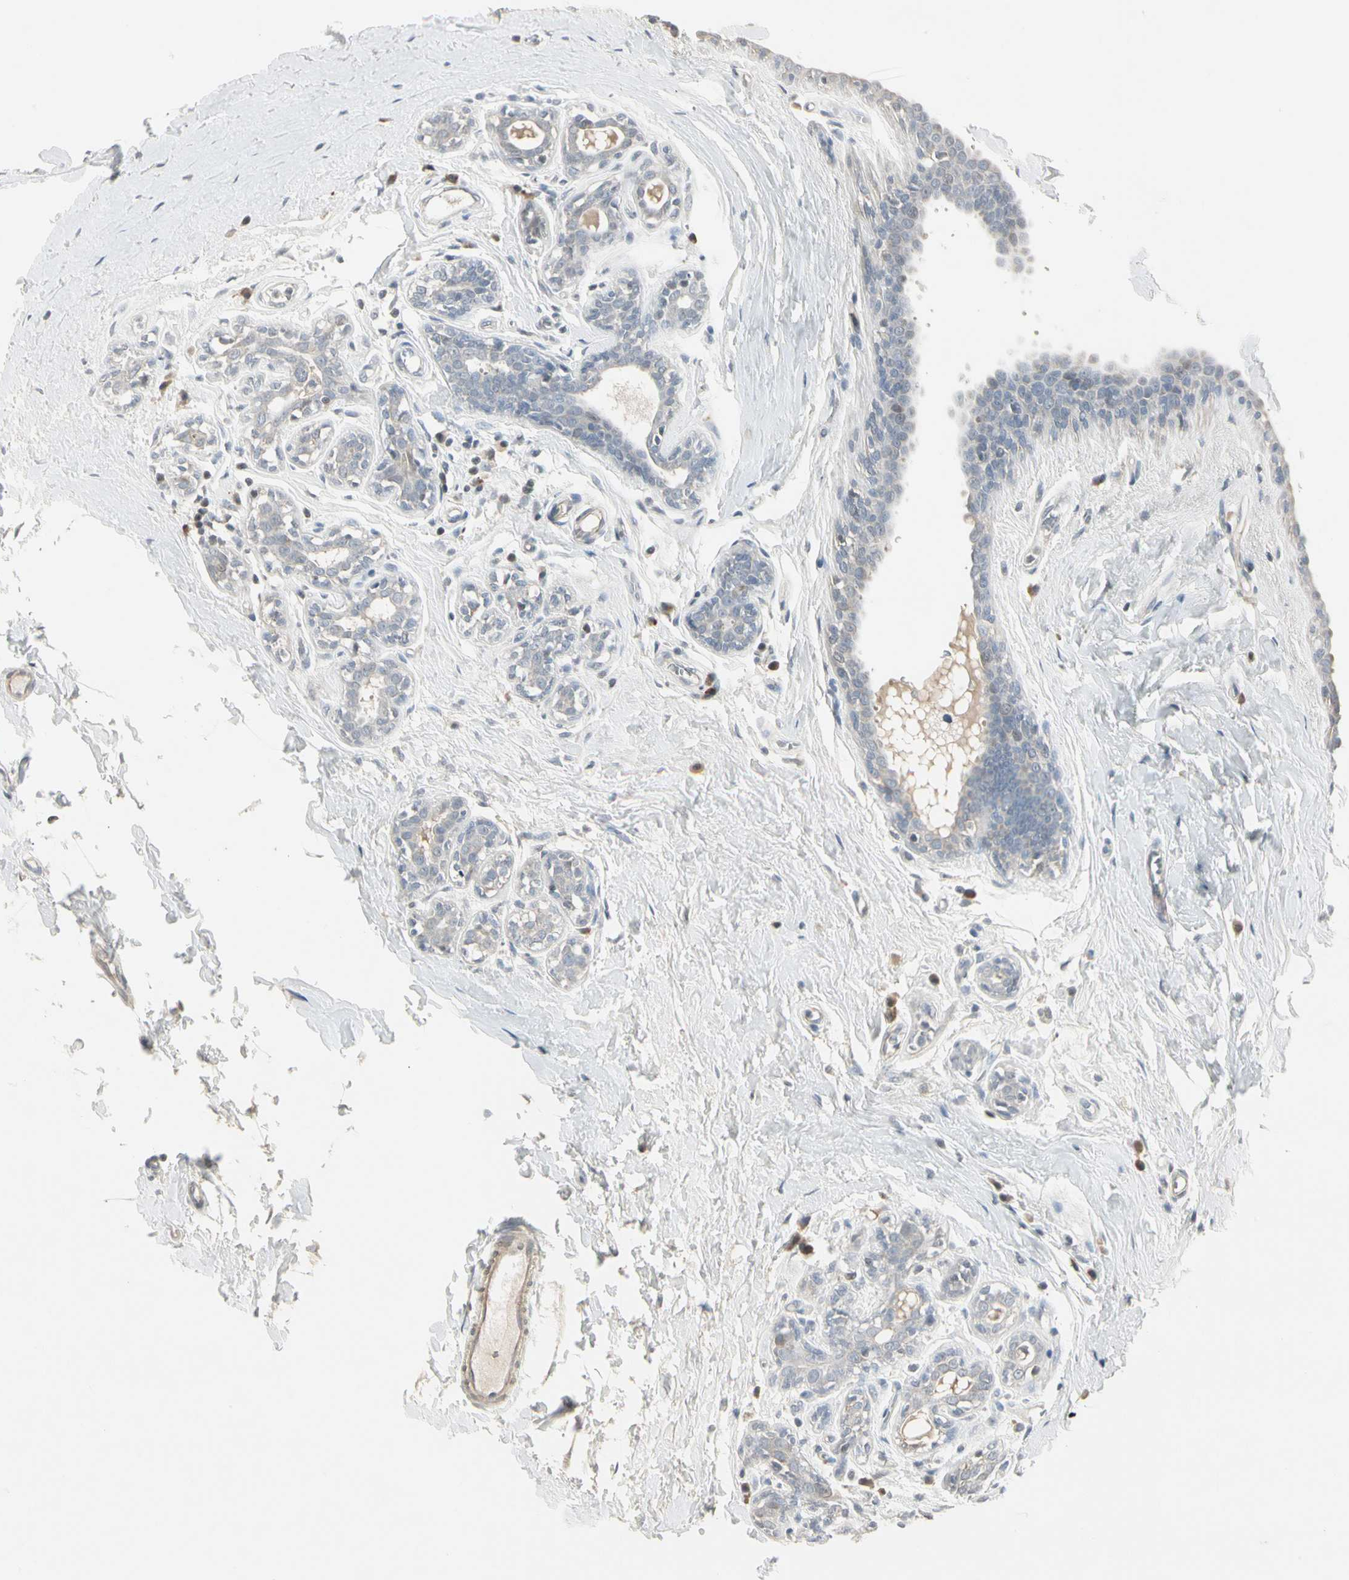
{"staining": {"intensity": "weak", "quantity": "<25%", "location": "cytoplasmic/membranous"}, "tissue": "breast cancer", "cell_type": "Tumor cells", "image_type": "cancer", "snomed": [{"axis": "morphology", "description": "Normal tissue, NOS"}, {"axis": "morphology", "description": "Duct carcinoma"}, {"axis": "topography", "description": "Breast"}], "caption": "IHC of breast cancer (intraductal carcinoma) reveals no expression in tumor cells. (DAB (3,3'-diaminobenzidine) immunohistochemistry, high magnification).", "gene": "DMPK", "patient": {"sex": "female", "age": 40}}